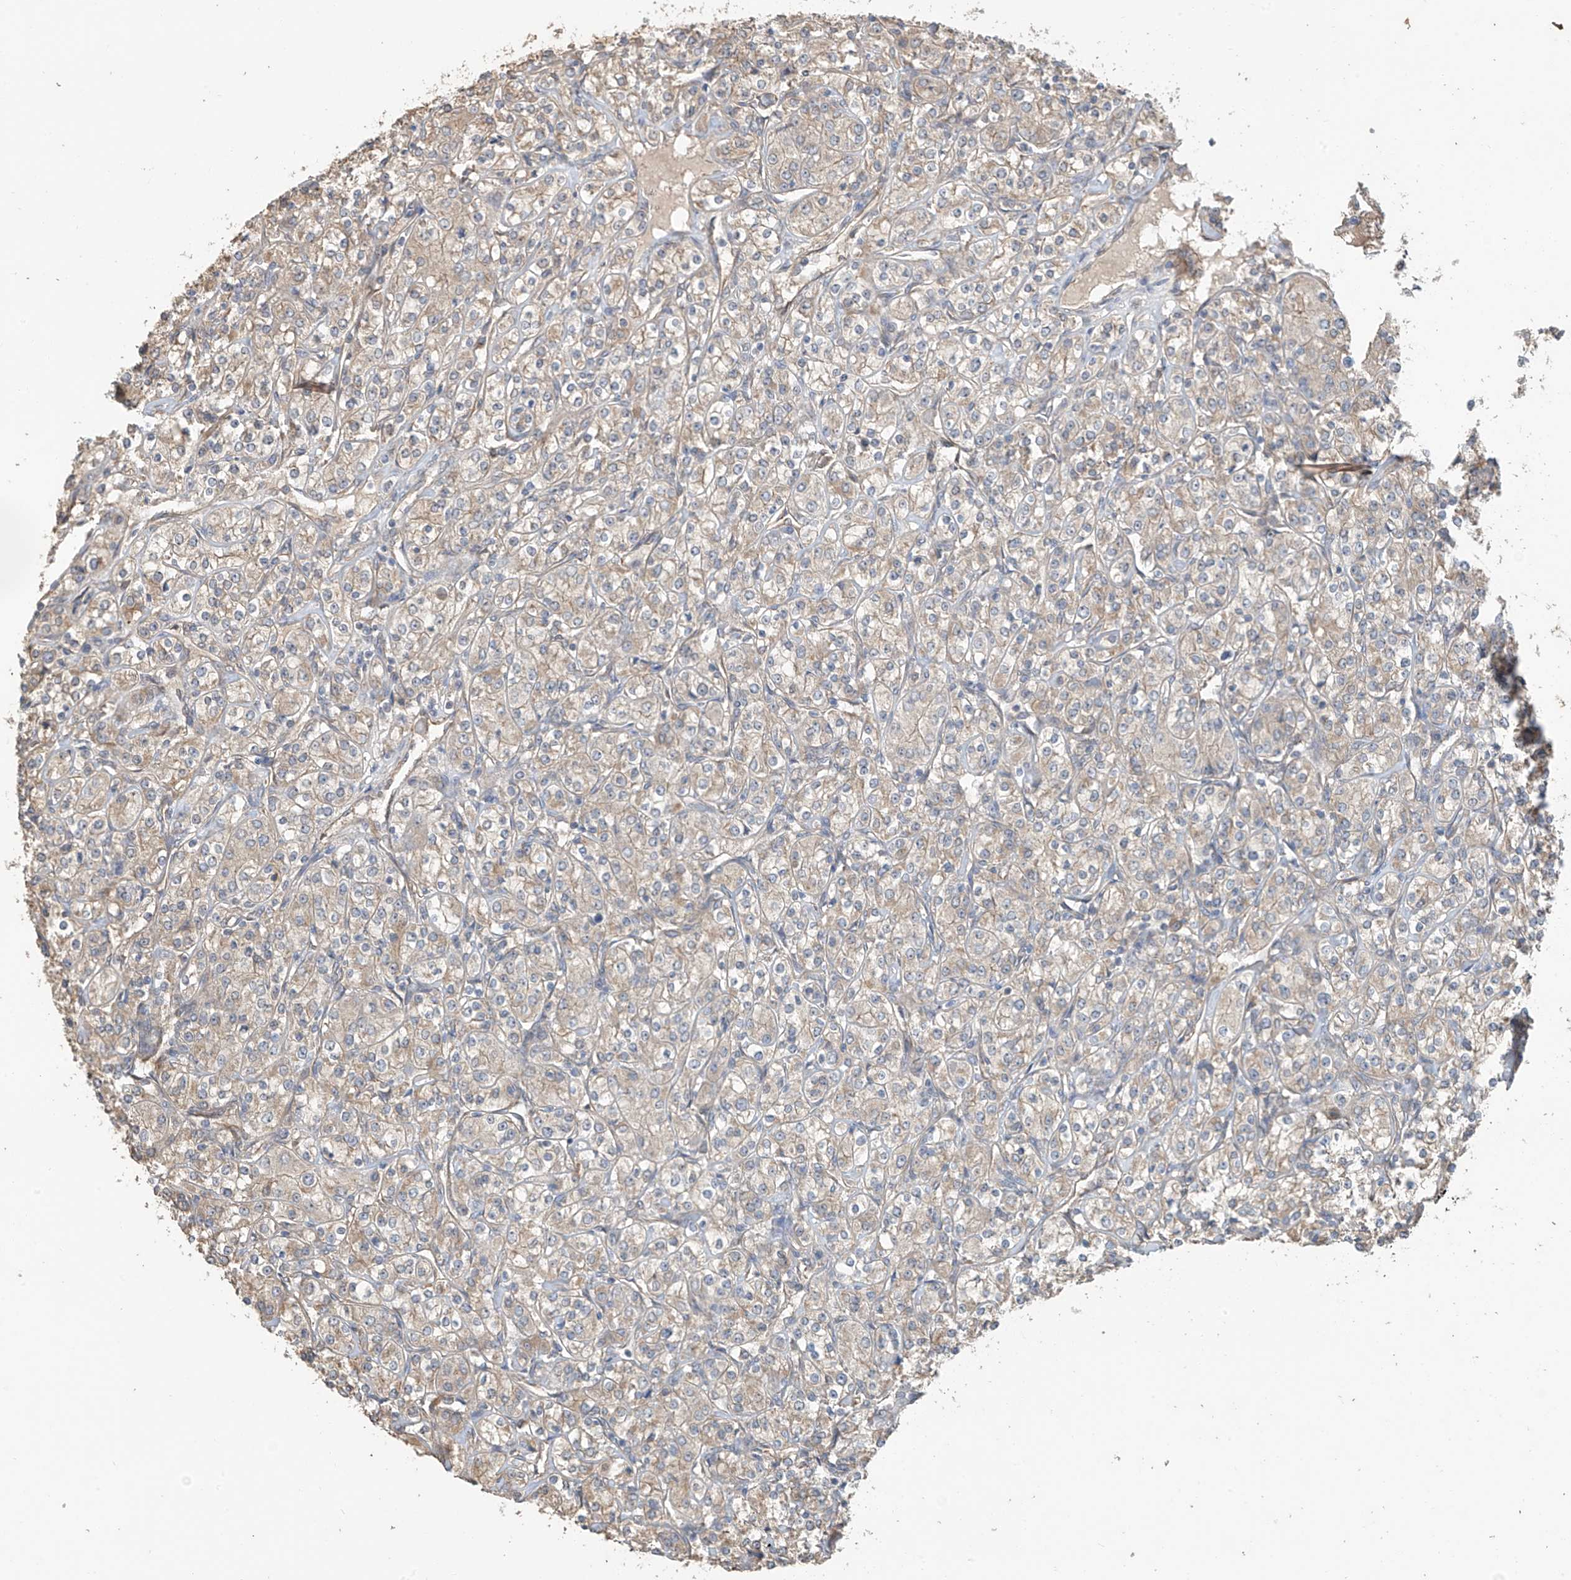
{"staining": {"intensity": "weak", "quantity": "25%-75%", "location": "cytoplasmic/membranous"}, "tissue": "renal cancer", "cell_type": "Tumor cells", "image_type": "cancer", "snomed": [{"axis": "morphology", "description": "Adenocarcinoma, NOS"}, {"axis": "topography", "description": "Kidney"}], "caption": "Human adenocarcinoma (renal) stained with a brown dye shows weak cytoplasmic/membranous positive staining in about 25%-75% of tumor cells.", "gene": "AGBL5", "patient": {"sex": "male", "age": 77}}